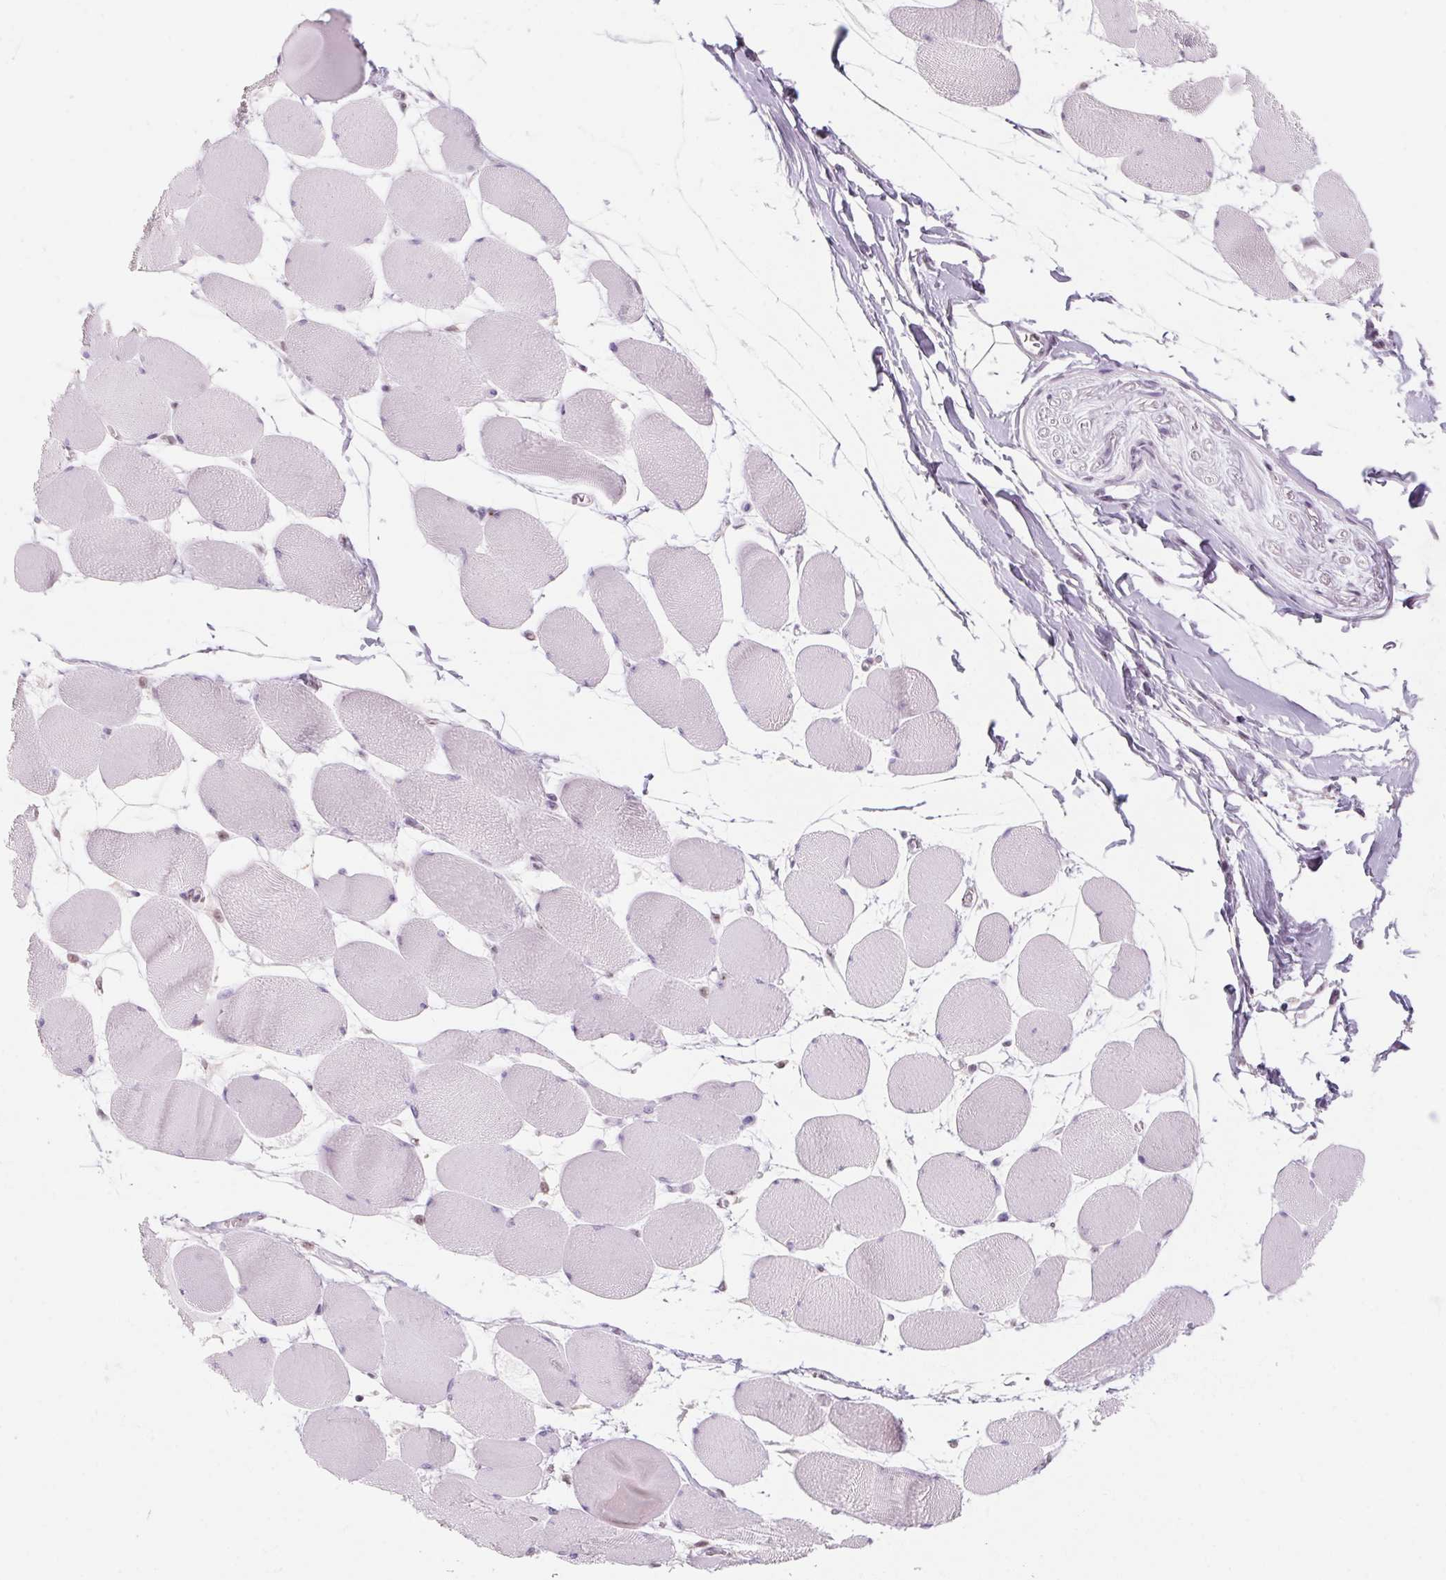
{"staining": {"intensity": "negative", "quantity": "none", "location": "none"}, "tissue": "skeletal muscle", "cell_type": "Myocytes", "image_type": "normal", "snomed": [{"axis": "morphology", "description": "Normal tissue, NOS"}, {"axis": "topography", "description": "Skeletal muscle"}], "caption": "IHC micrograph of unremarkable human skeletal muscle stained for a protein (brown), which displays no expression in myocytes.", "gene": "ZIC4", "patient": {"sex": "female", "age": 75}}